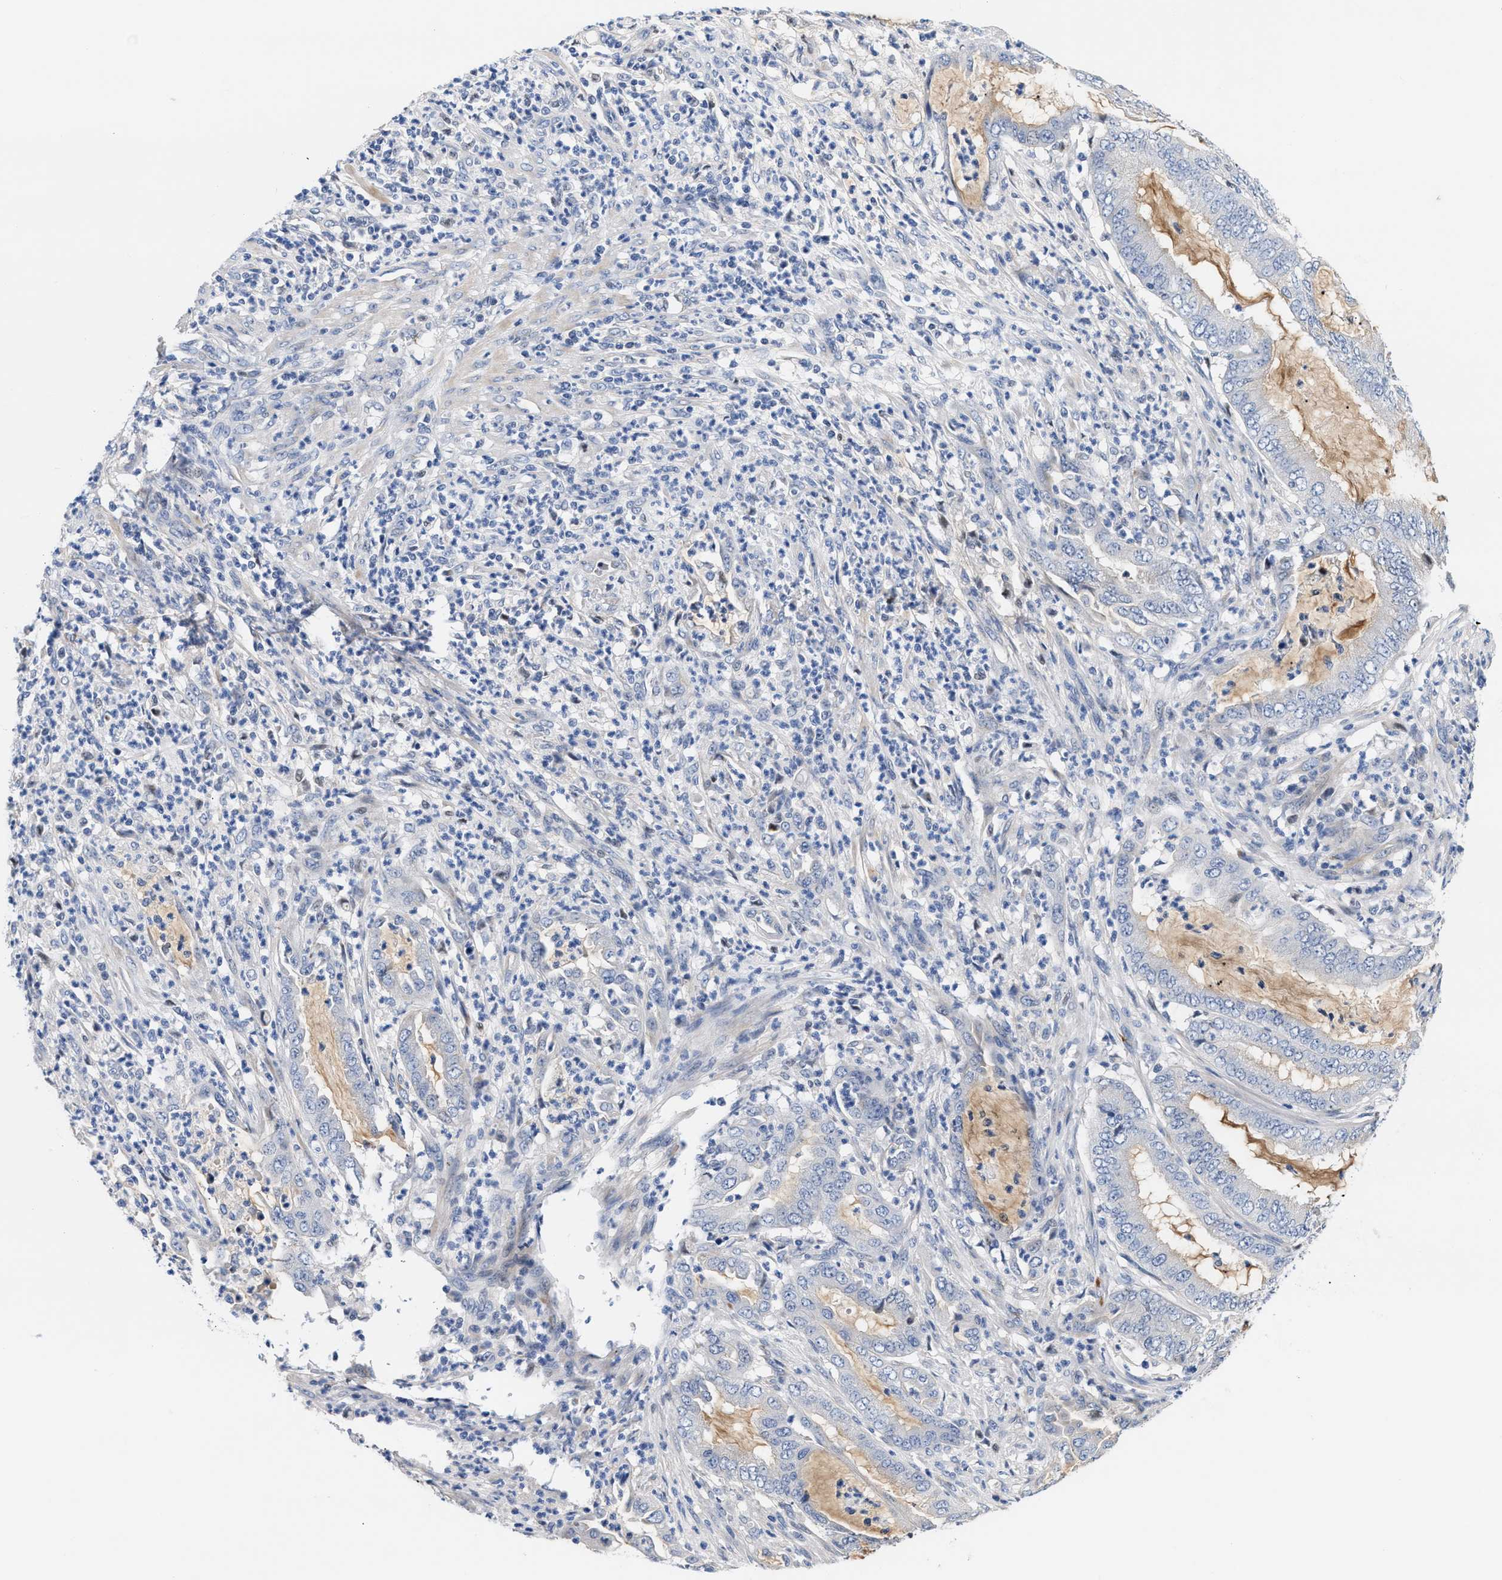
{"staining": {"intensity": "negative", "quantity": "none", "location": "none"}, "tissue": "endometrial cancer", "cell_type": "Tumor cells", "image_type": "cancer", "snomed": [{"axis": "morphology", "description": "Adenocarcinoma, NOS"}, {"axis": "topography", "description": "Endometrium"}], "caption": "A photomicrograph of endometrial cancer (adenocarcinoma) stained for a protein reveals no brown staining in tumor cells.", "gene": "ACTL7B", "patient": {"sex": "female", "age": 51}}